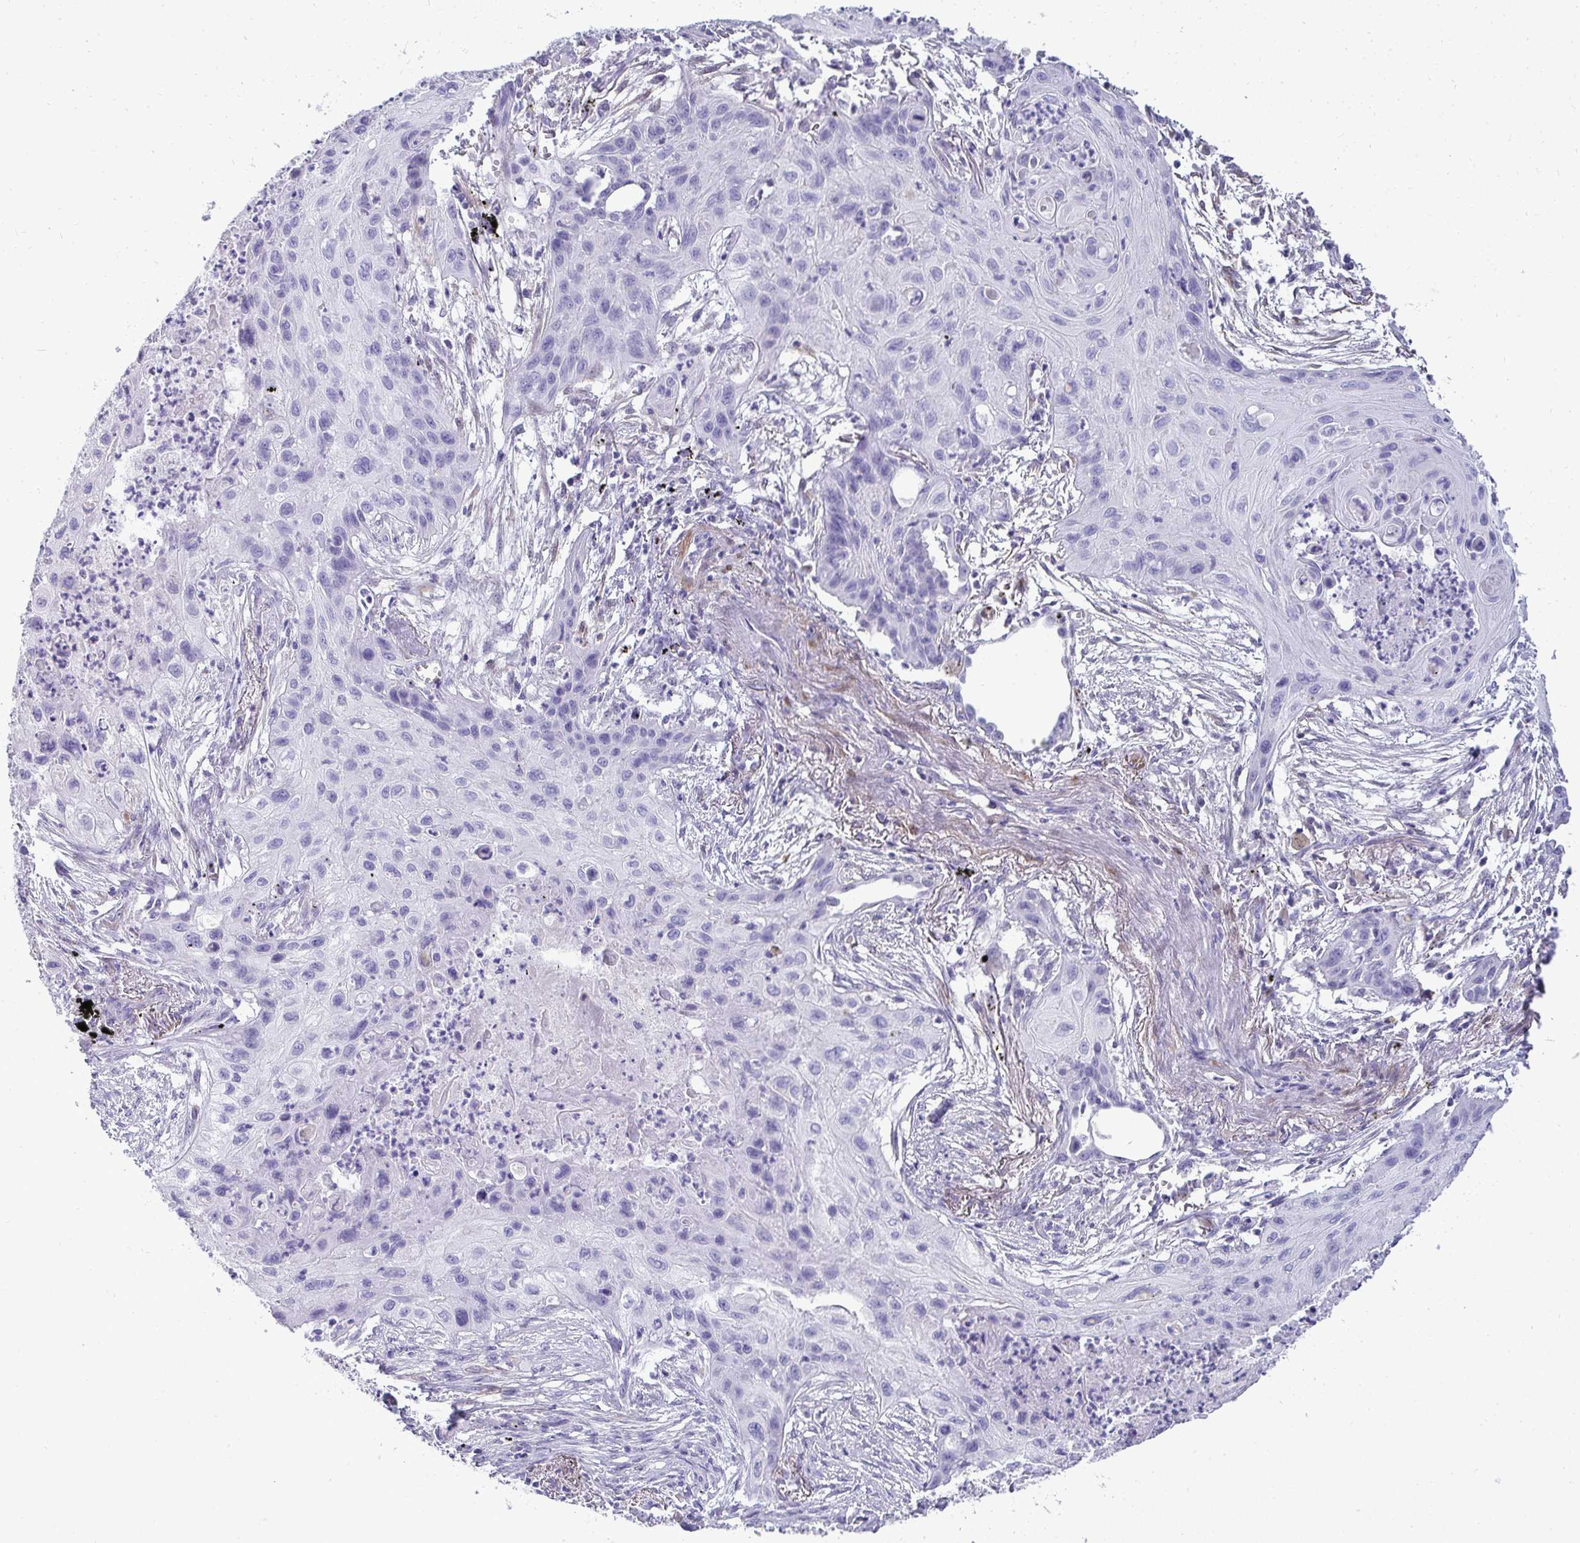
{"staining": {"intensity": "negative", "quantity": "none", "location": "none"}, "tissue": "lung cancer", "cell_type": "Tumor cells", "image_type": "cancer", "snomed": [{"axis": "morphology", "description": "Squamous cell carcinoma, NOS"}, {"axis": "topography", "description": "Lung"}], "caption": "Human lung squamous cell carcinoma stained for a protein using immunohistochemistry (IHC) displays no expression in tumor cells.", "gene": "HSPB6", "patient": {"sex": "male", "age": 71}}